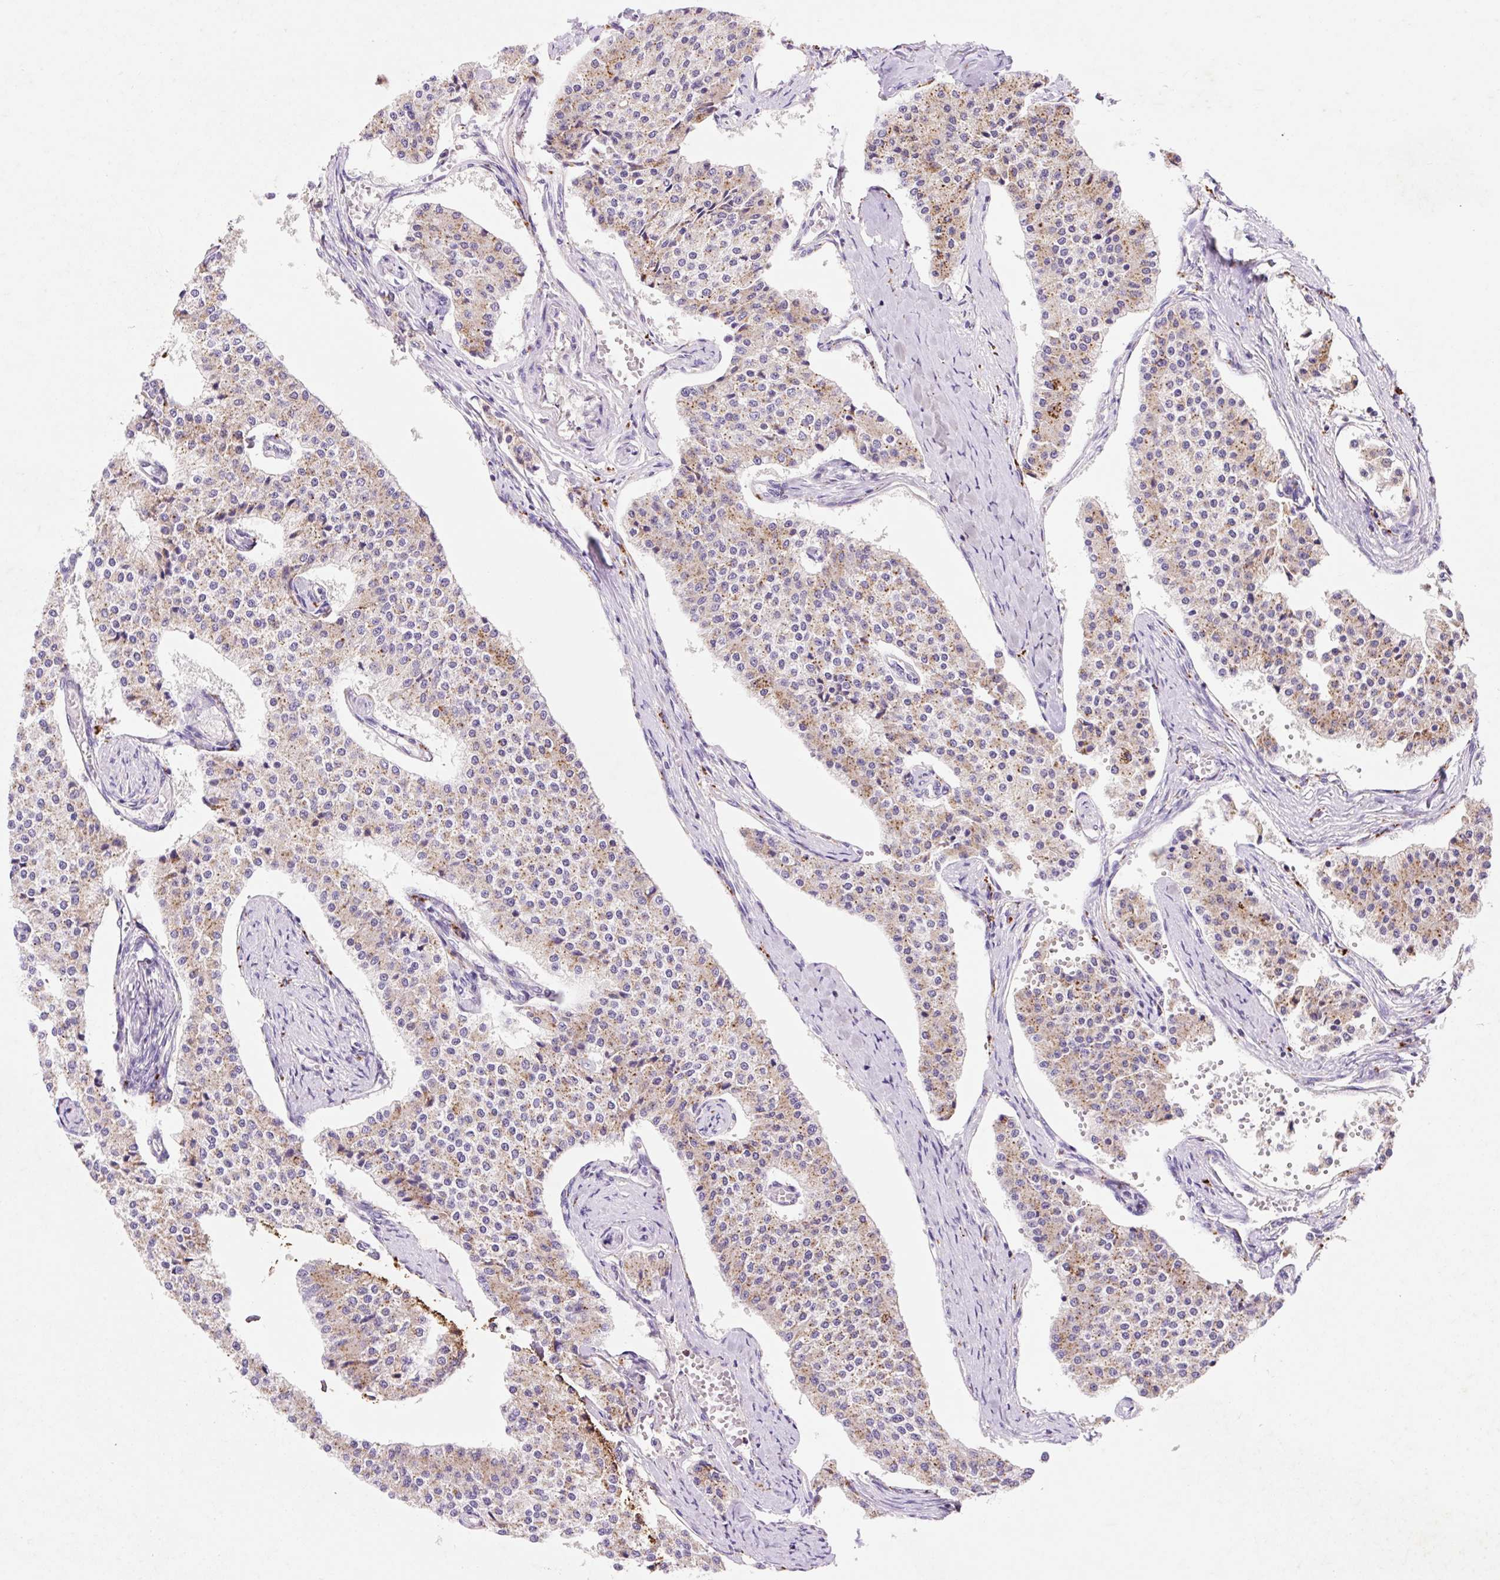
{"staining": {"intensity": "weak", "quantity": "25%-75%", "location": "cytoplasmic/membranous"}, "tissue": "carcinoid", "cell_type": "Tumor cells", "image_type": "cancer", "snomed": [{"axis": "morphology", "description": "Carcinoid, malignant, NOS"}, {"axis": "topography", "description": "Colon"}], "caption": "Immunohistochemical staining of carcinoid shows weak cytoplasmic/membranous protein expression in approximately 25%-75% of tumor cells.", "gene": "HEXA", "patient": {"sex": "female", "age": 52}}